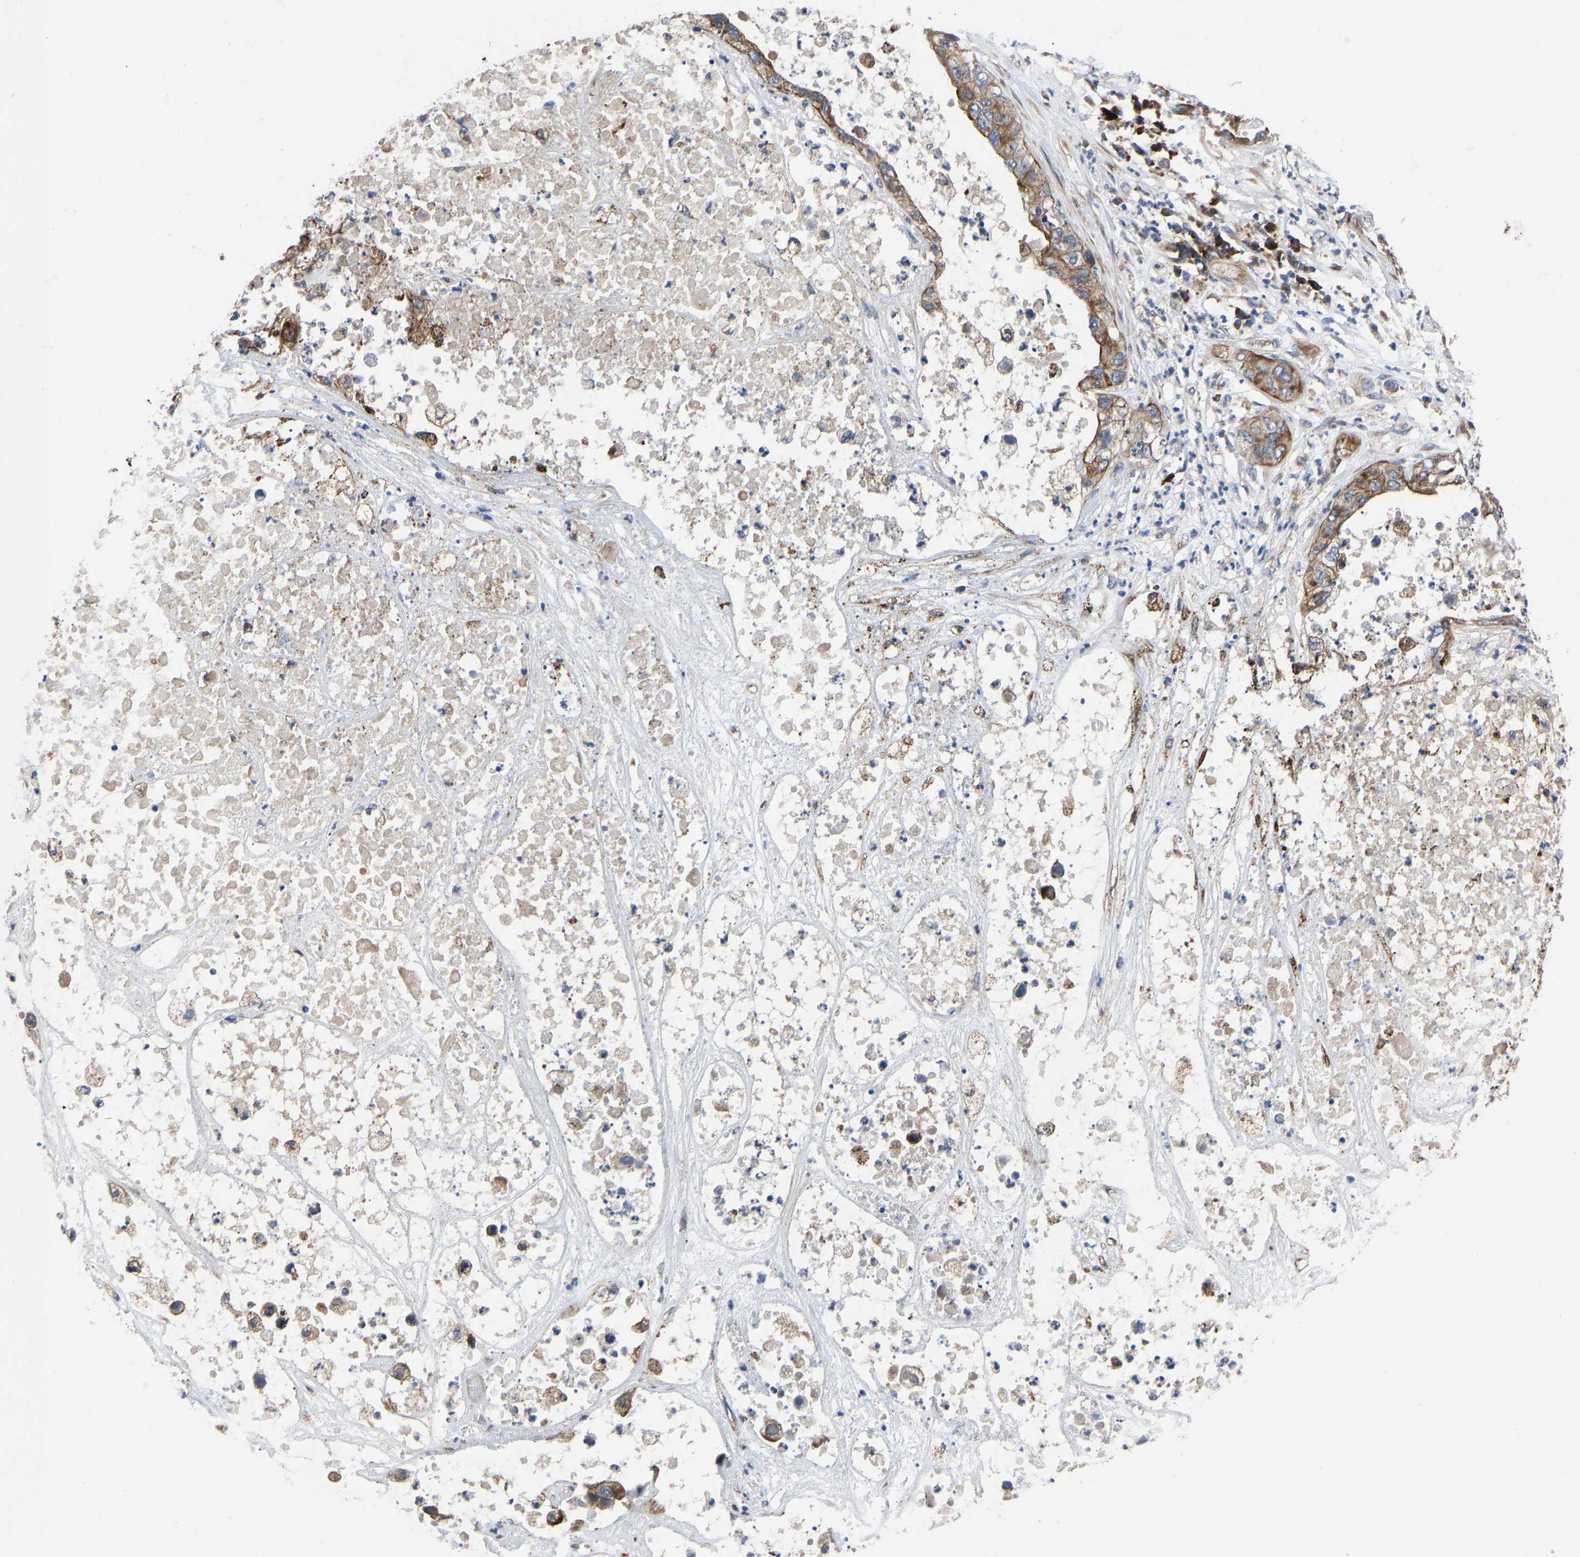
{"staining": {"intensity": "moderate", "quantity": ">75%", "location": "cytoplasmic/membranous"}, "tissue": "pancreatic cancer", "cell_type": "Tumor cells", "image_type": "cancer", "snomed": [{"axis": "morphology", "description": "Adenocarcinoma, NOS"}, {"axis": "topography", "description": "Pancreas"}], "caption": "The histopathology image reveals staining of adenocarcinoma (pancreatic), revealing moderate cytoplasmic/membranous protein staining (brown color) within tumor cells. (Brightfield microscopy of DAB IHC at high magnification).", "gene": "TMEM38B", "patient": {"sex": "female", "age": 78}}